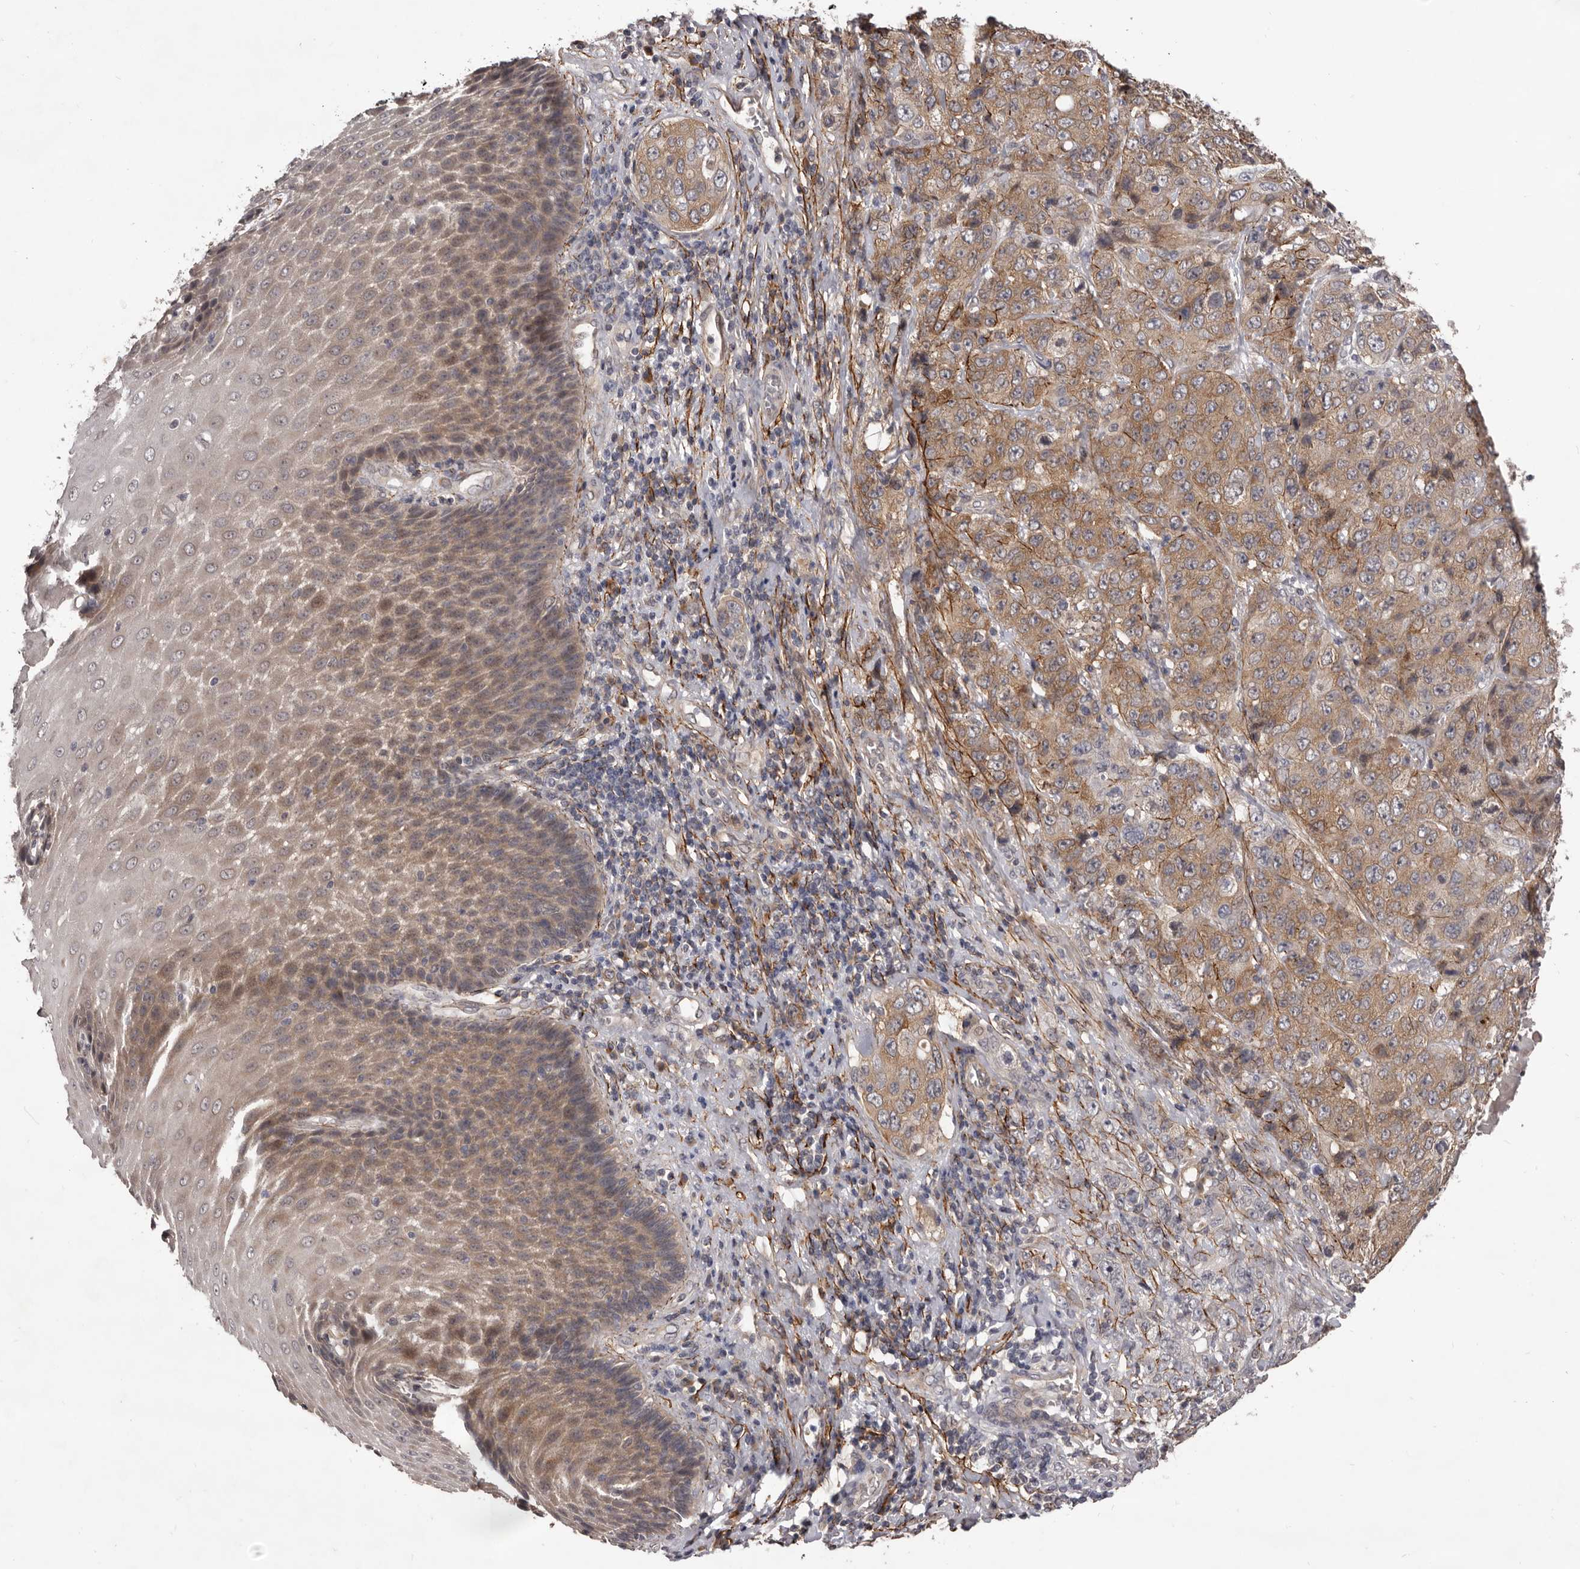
{"staining": {"intensity": "moderate", "quantity": ">75%", "location": "cytoplasmic/membranous"}, "tissue": "stomach cancer", "cell_type": "Tumor cells", "image_type": "cancer", "snomed": [{"axis": "morphology", "description": "Adenocarcinoma, NOS"}, {"axis": "topography", "description": "Stomach"}], "caption": "This is a photomicrograph of immunohistochemistry (IHC) staining of stomach cancer, which shows moderate staining in the cytoplasmic/membranous of tumor cells.", "gene": "HBS1L", "patient": {"sex": "male", "age": 48}}